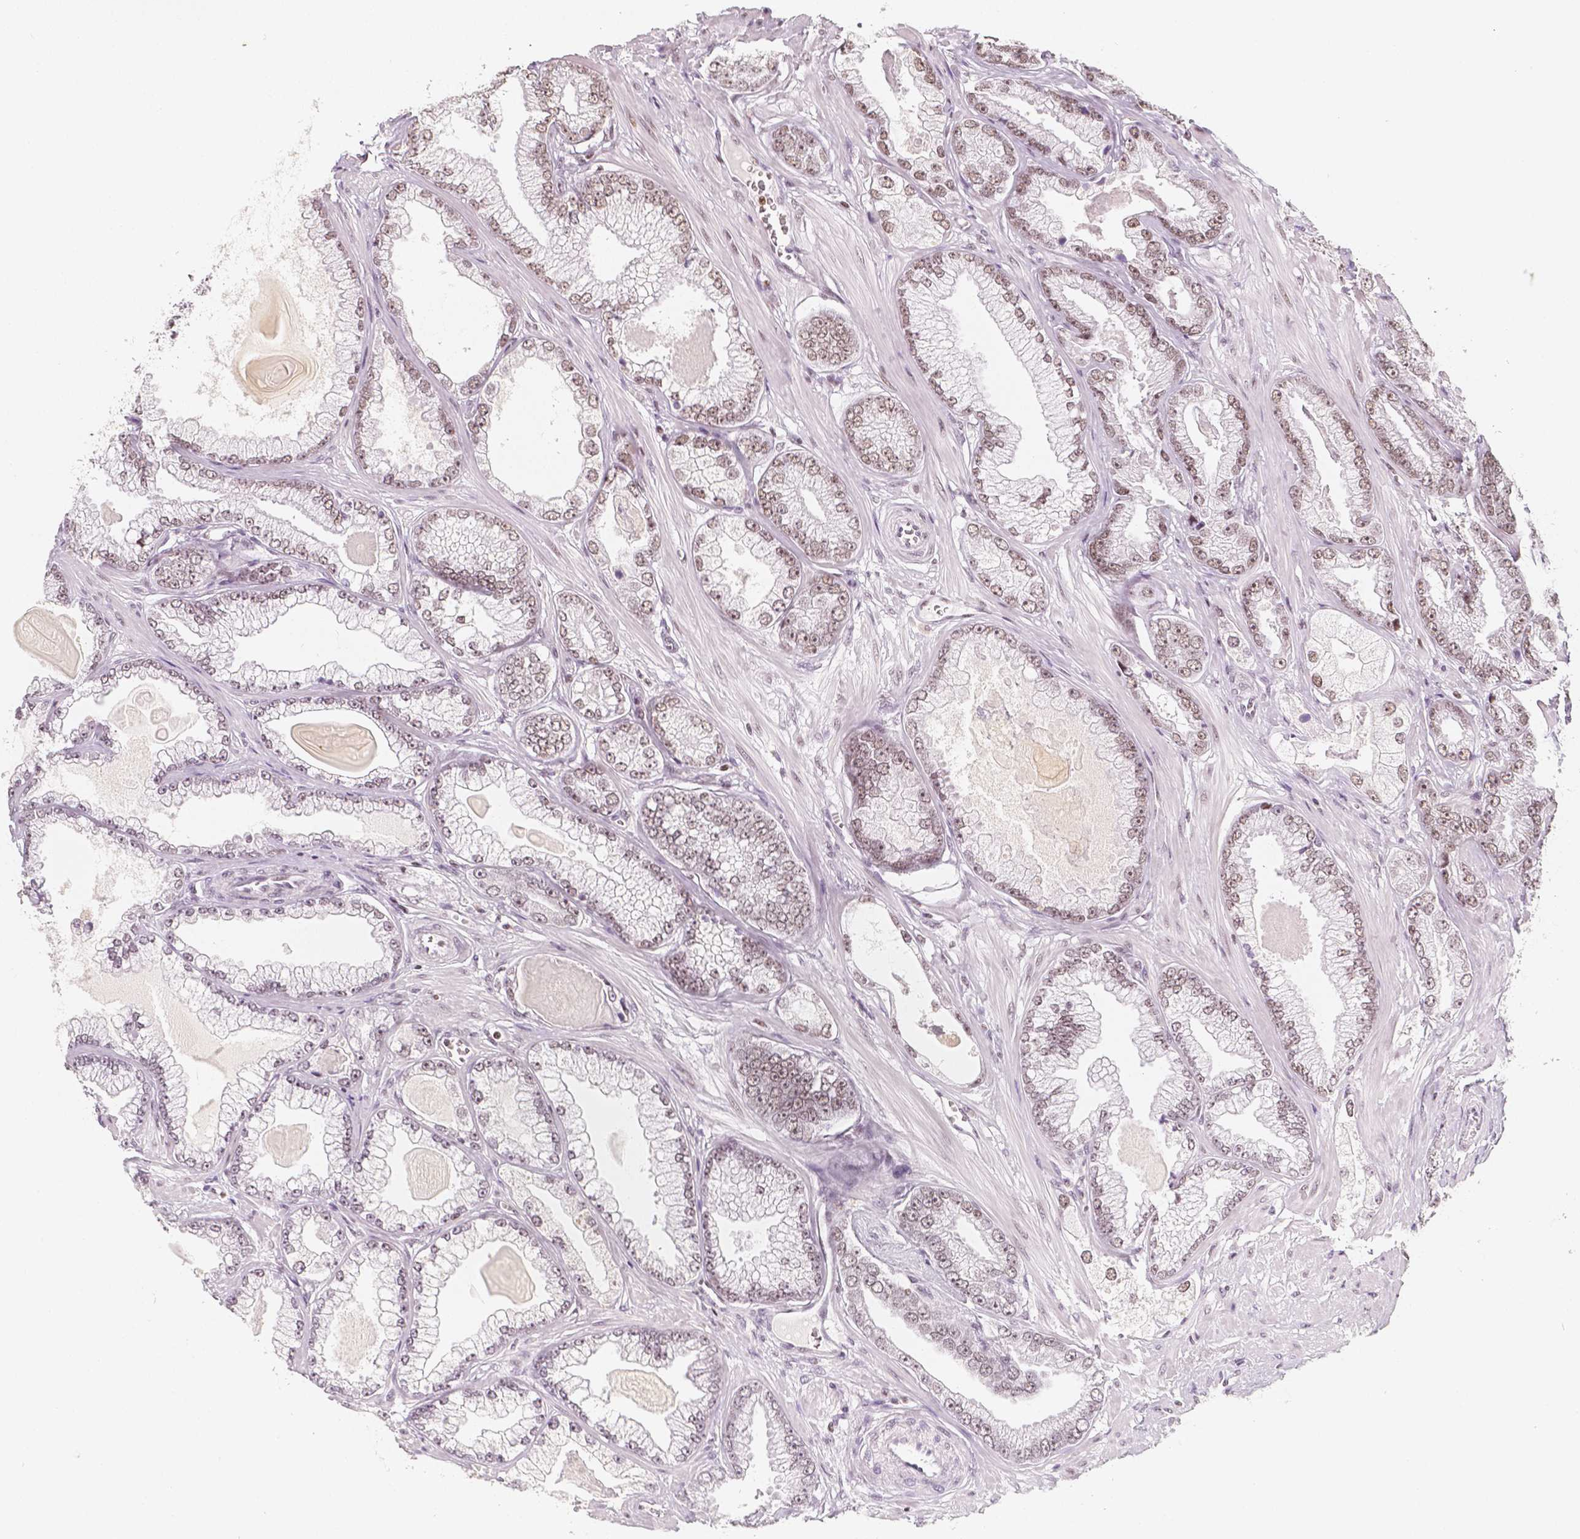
{"staining": {"intensity": "moderate", "quantity": "25%-75%", "location": "nuclear"}, "tissue": "prostate cancer", "cell_type": "Tumor cells", "image_type": "cancer", "snomed": [{"axis": "morphology", "description": "Adenocarcinoma, Low grade"}, {"axis": "topography", "description": "Prostate"}], "caption": "Brown immunohistochemical staining in human prostate low-grade adenocarcinoma exhibits moderate nuclear positivity in about 25%-75% of tumor cells.", "gene": "HDAC1", "patient": {"sex": "male", "age": 64}}